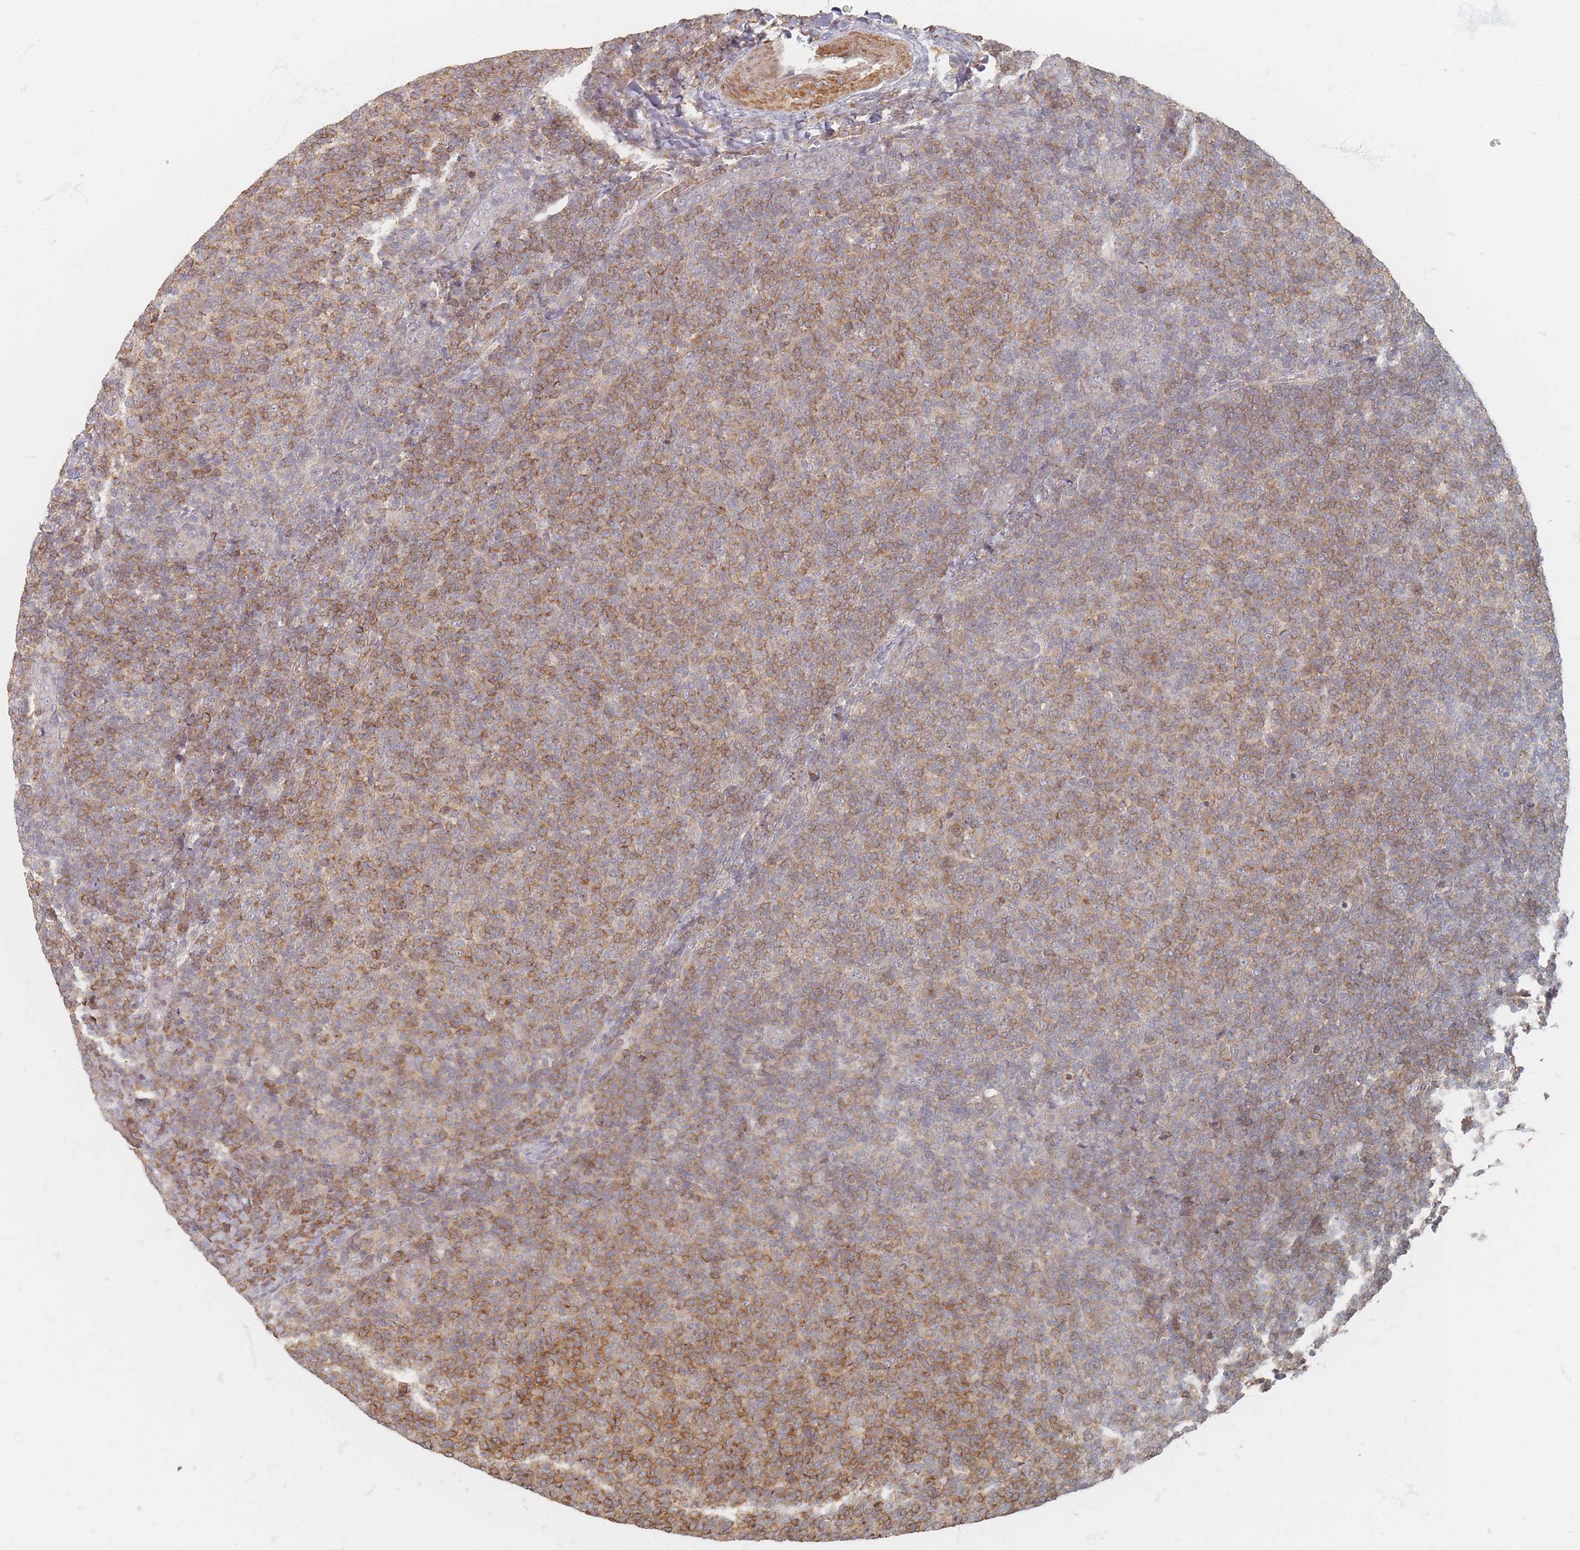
{"staining": {"intensity": "moderate", "quantity": ">75%", "location": "cytoplasmic/membranous"}, "tissue": "lymphoma", "cell_type": "Tumor cells", "image_type": "cancer", "snomed": [{"axis": "morphology", "description": "Malignant lymphoma, non-Hodgkin's type, Low grade"}, {"axis": "topography", "description": "Lymph node"}], "caption": "Protein staining by immunohistochemistry demonstrates moderate cytoplasmic/membranous staining in about >75% of tumor cells in low-grade malignant lymphoma, non-Hodgkin's type.", "gene": "GLE1", "patient": {"sex": "male", "age": 66}}